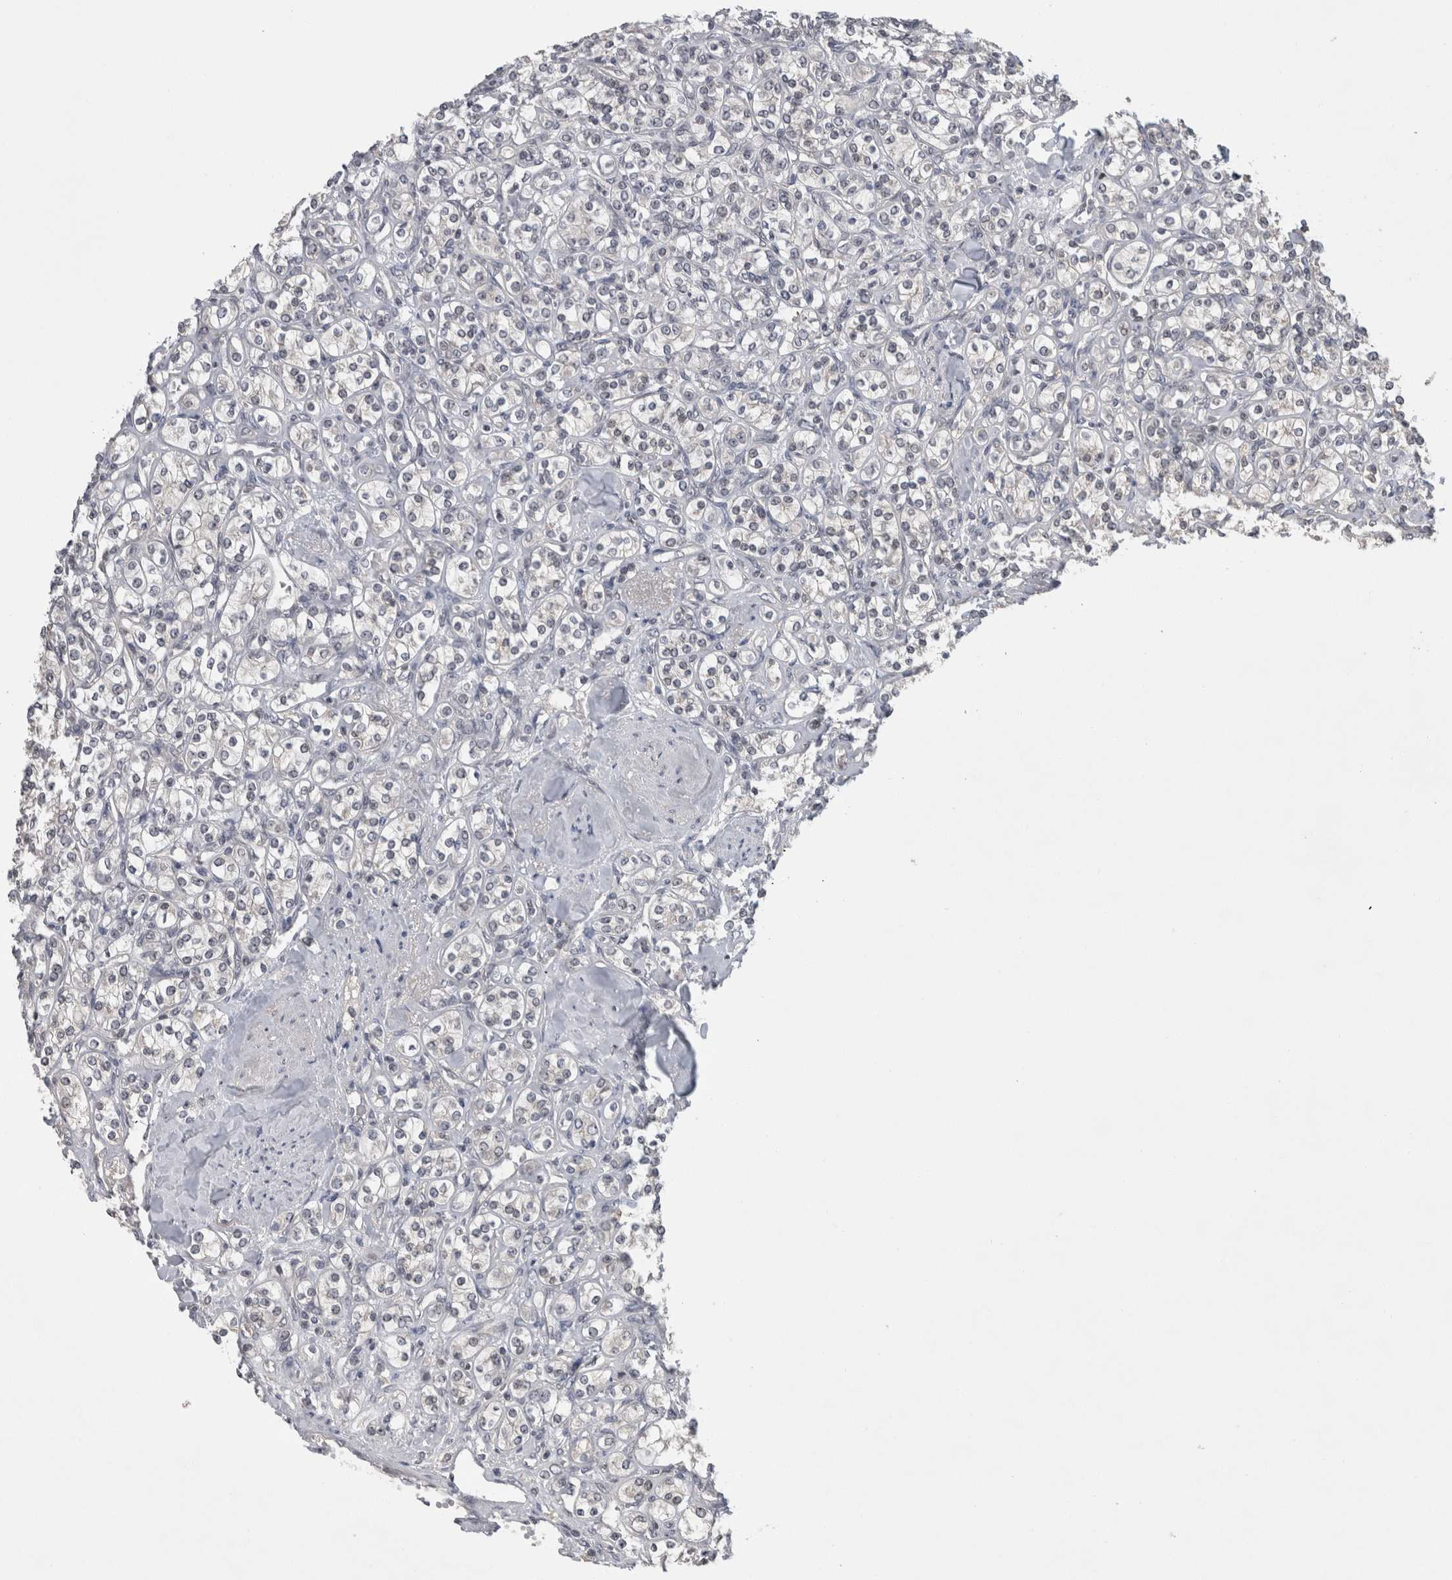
{"staining": {"intensity": "negative", "quantity": "none", "location": "none"}, "tissue": "renal cancer", "cell_type": "Tumor cells", "image_type": "cancer", "snomed": [{"axis": "morphology", "description": "Adenocarcinoma, NOS"}, {"axis": "topography", "description": "Kidney"}], "caption": "An immunohistochemistry (IHC) photomicrograph of renal cancer (adenocarcinoma) is shown. There is no staining in tumor cells of renal cancer (adenocarcinoma). (Stains: DAB IHC with hematoxylin counter stain, Microscopy: brightfield microscopy at high magnification).", "gene": "RBM28", "patient": {"sex": "male", "age": 77}}